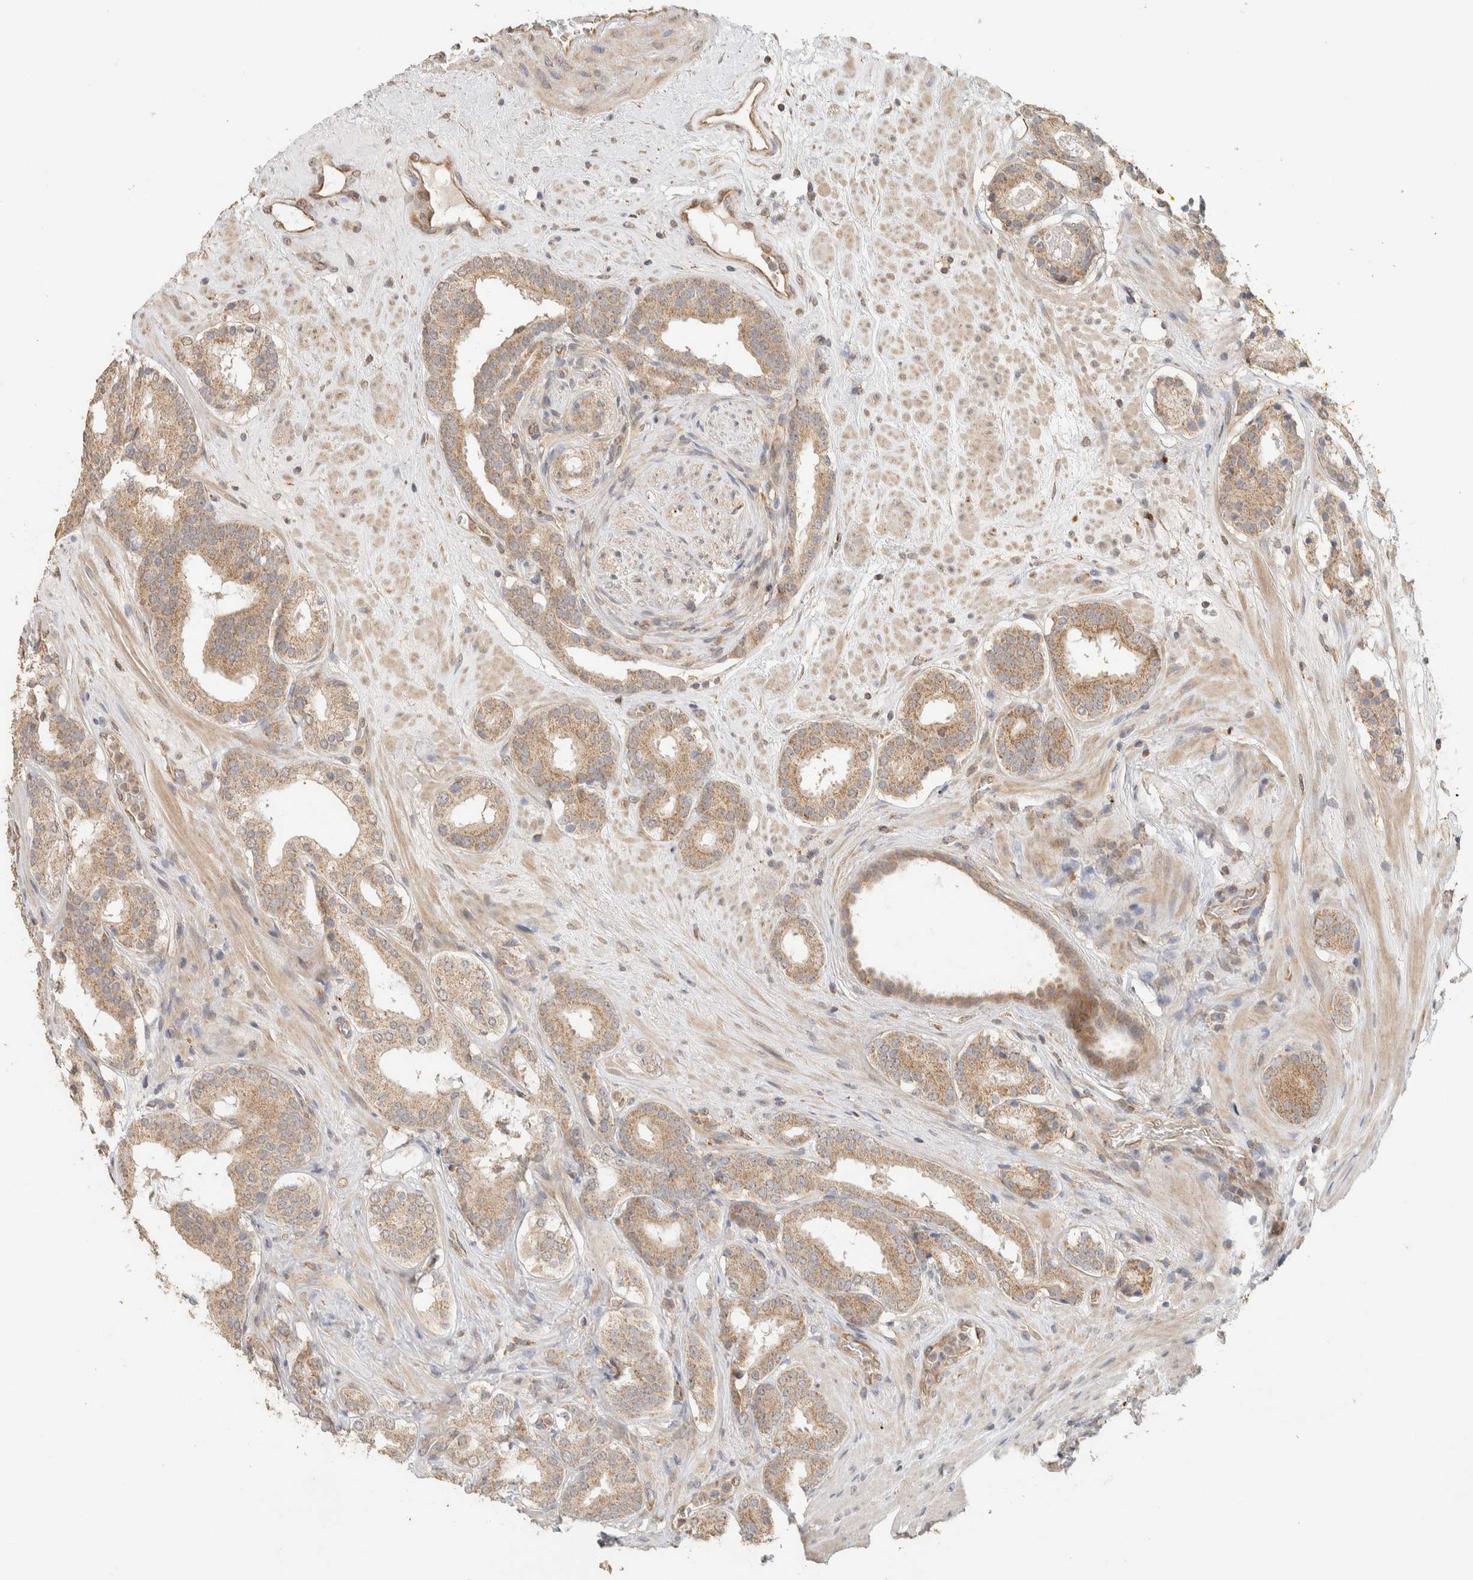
{"staining": {"intensity": "weak", "quantity": ">75%", "location": "cytoplasmic/membranous"}, "tissue": "prostate cancer", "cell_type": "Tumor cells", "image_type": "cancer", "snomed": [{"axis": "morphology", "description": "Adenocarcinoma, Low grade"}, {"axis": "topography", "description": "Prostate"}], "caption": "Protein analysis of adenocarcinoma (low-grade) (prostate) tissue reveals weak cytoplasmic/membranous staining in about >75% of tumor cells.", "gene": "PDE7B", "patient": {"sex": "male", "age": 69}}